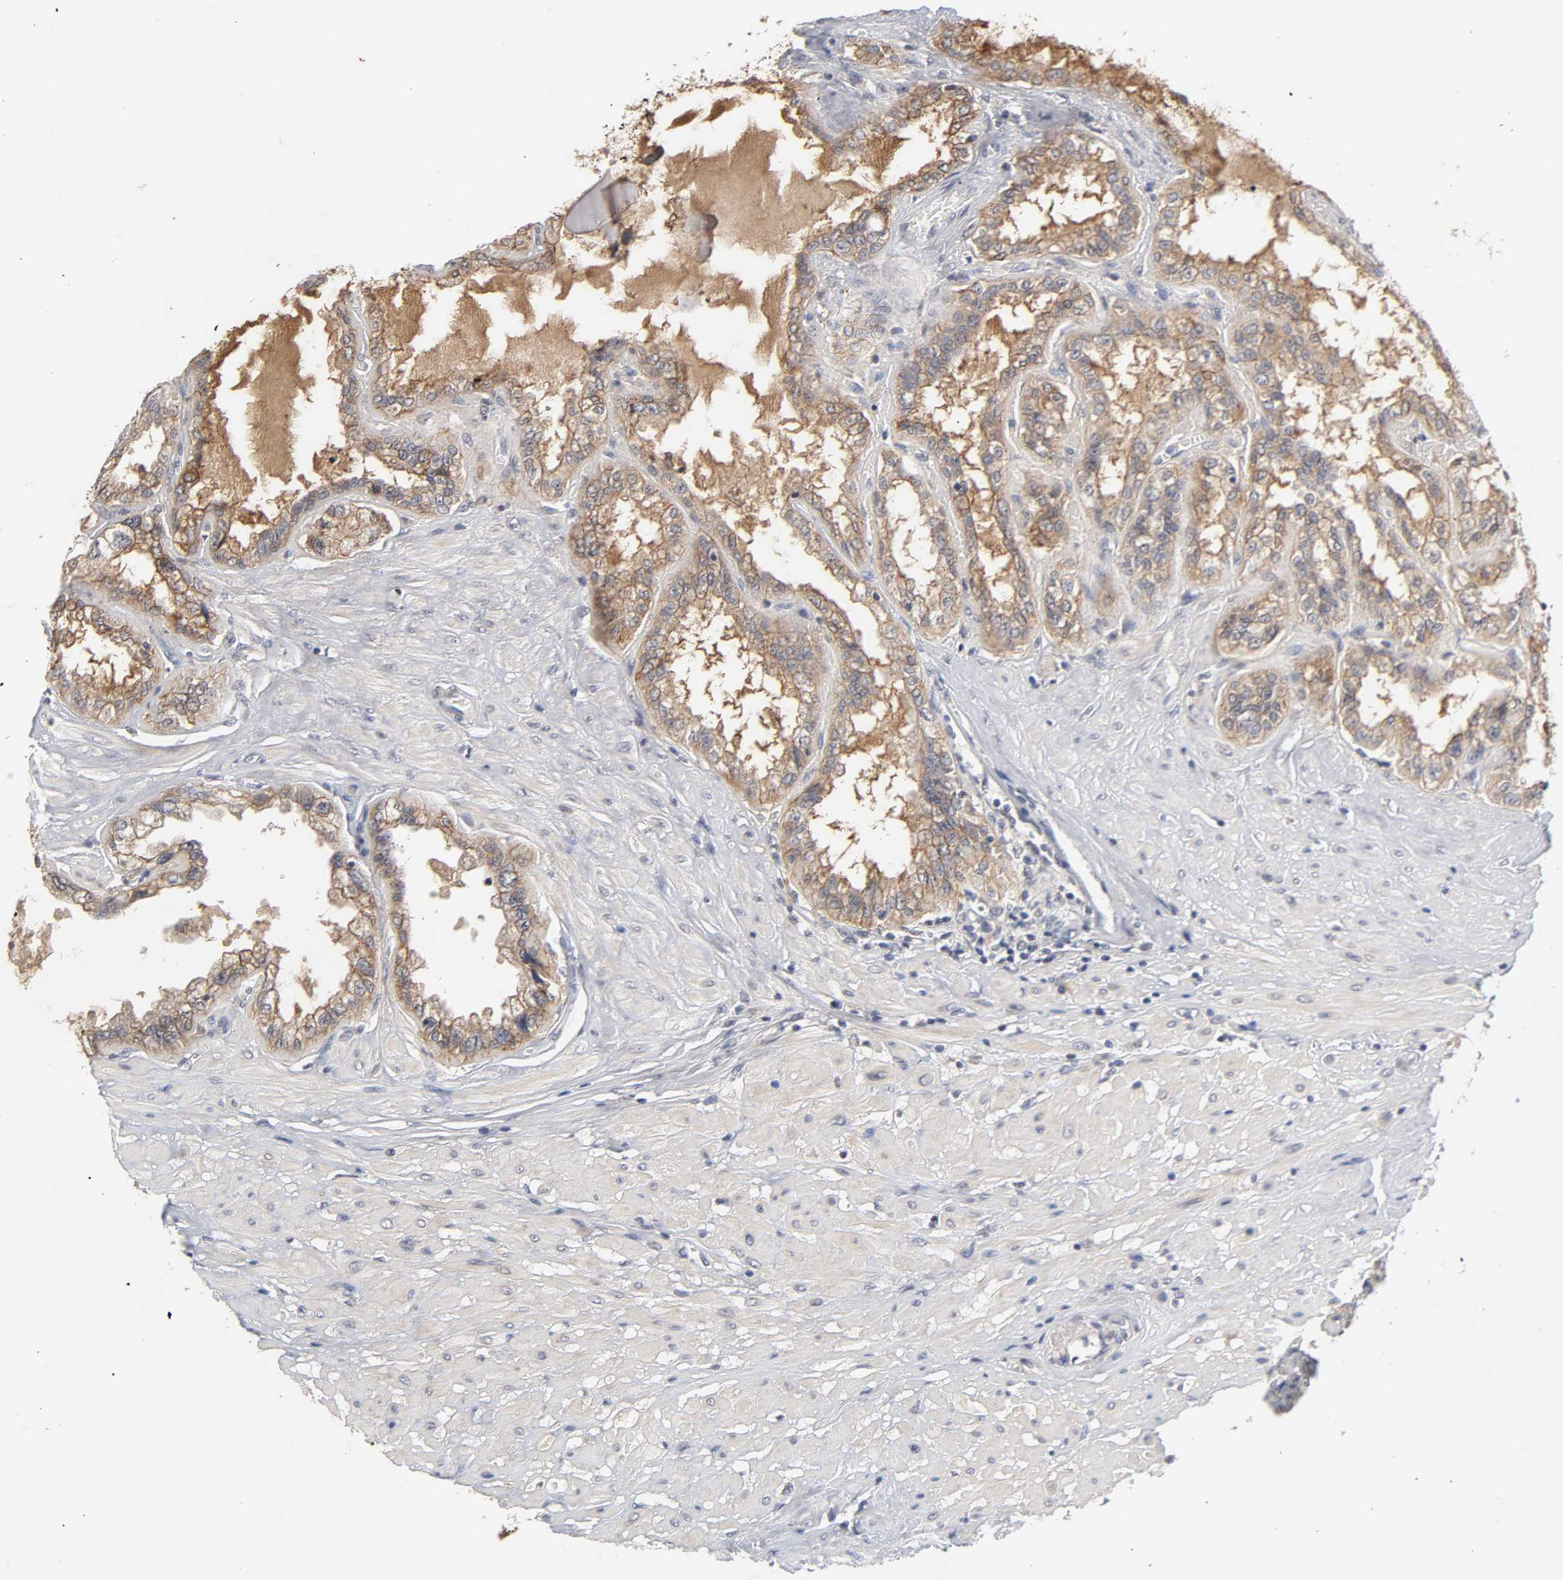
{"staining": {"intensity": "moderate", "quantity": ">75%", "location": "cytoplasmic/membranous"}, "tissue": "seminal vesicle", "cell_type": "Glandular cells", "image_type": "normal", "snomed": [{"axis": "morphology", "description": "Normal tissue, NOS"}, {"axis": "morphology", "description": "Inflammation, NOS"}, {"axis": "topography", "description": "Urinary bladder"}, {"axis": "topography", "description": "Prostate"}, {"axis": "topography", "description": "Seminal veicle"}], "caption": "IHC staining of unremarkable seminal vesicle, which displays medium levels of moderate cytoplasmic/membranous expression in approximately >75% of glandular cells indicating moderate cytoplasmic/membranous protein staining. The staining was performed using DAB (3,3'-diaminobenzidine) (brown) for protein detection and nuclei were counterstained in hematoxylin (blue).", "gene": "CXADR", "patient": {"sex": "male", "age": 82}}